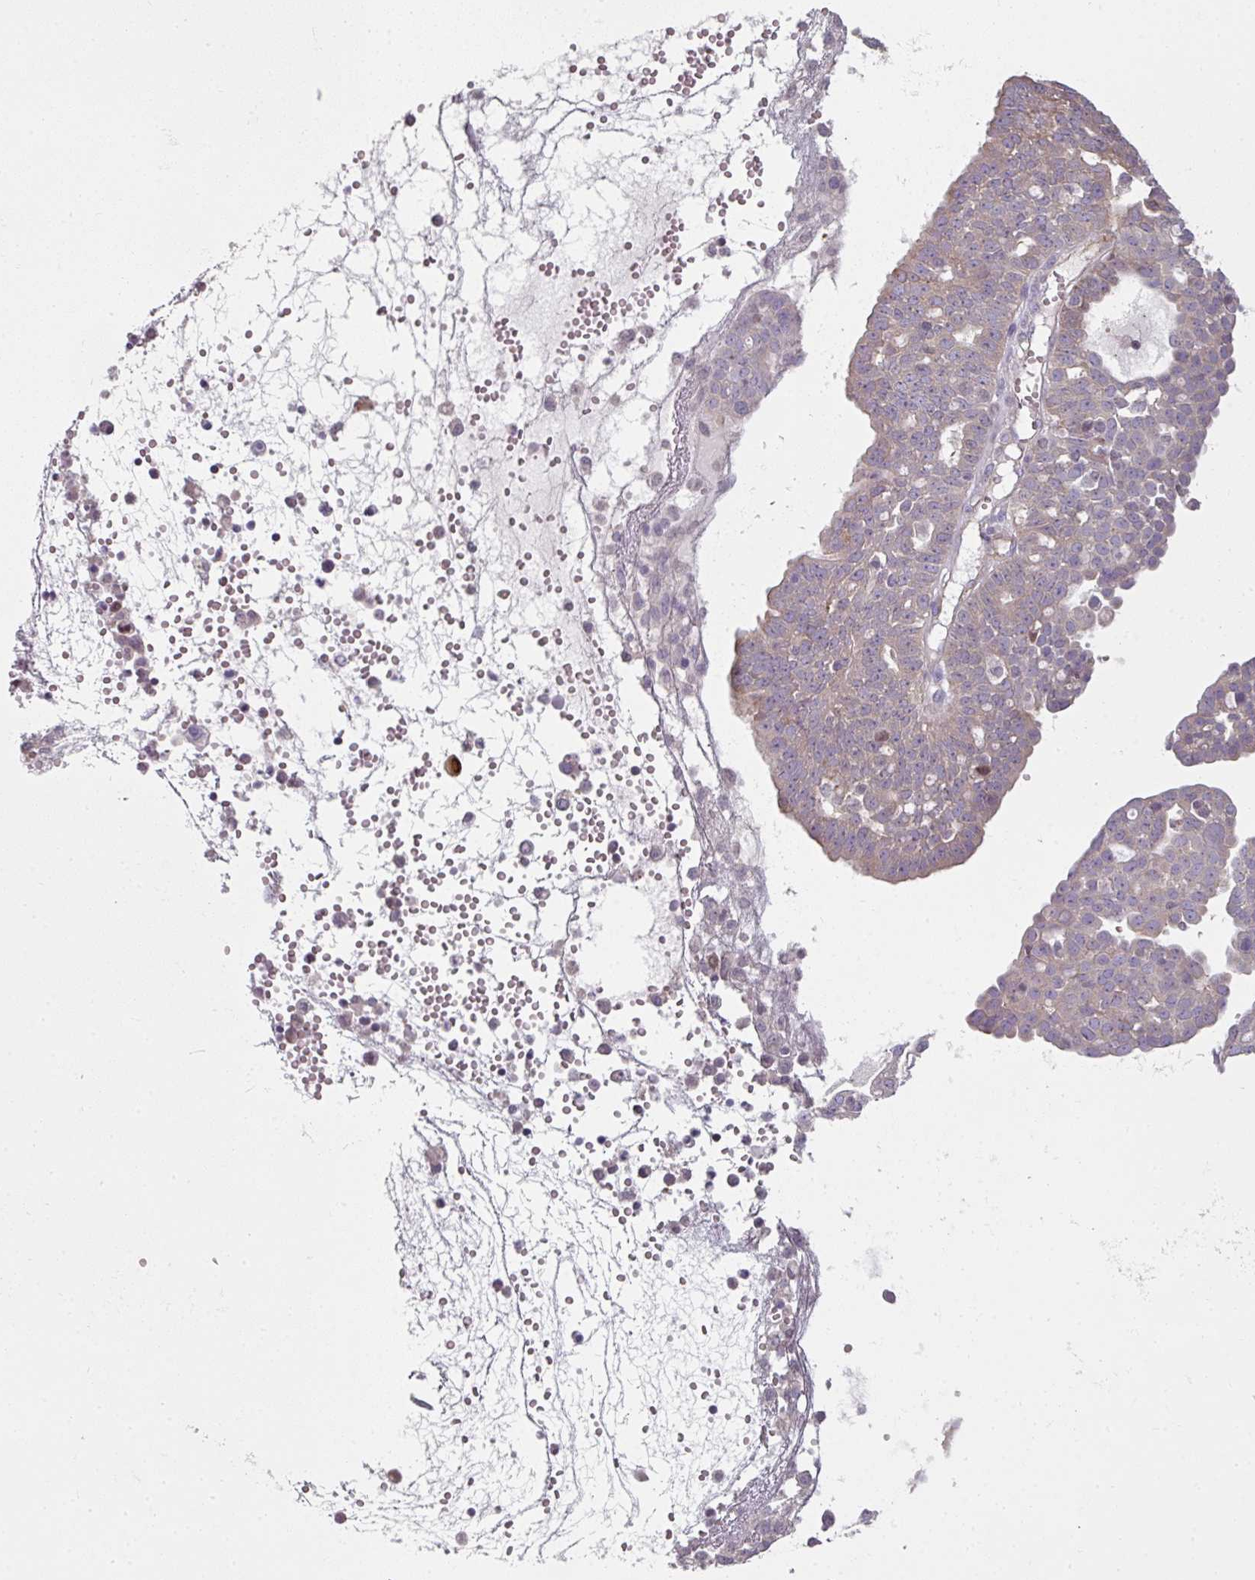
{"staining": {"intensity": "weak", "quantity": "<25%", "location": "cytoplasmic/membranous"}, "tissue": "ovarian cancer", "cell_type": "Tumor cells", "image_type": "cancer", "snomed": [{"axis": "morphology", "description": "Cystadenocarcinoma, serous, NOS"}, {"axis": "topography", "description": "Soft tissue"}, {"axis": "topography", "description": "Ovary"}], "caption": "This is a micrograph of IHC staining of ovarian serous cystadenocarcinoma, which shows no expression in tumor cells.", "gene": "C19orf33", "patient": {"sex": "female", "age": 57}}